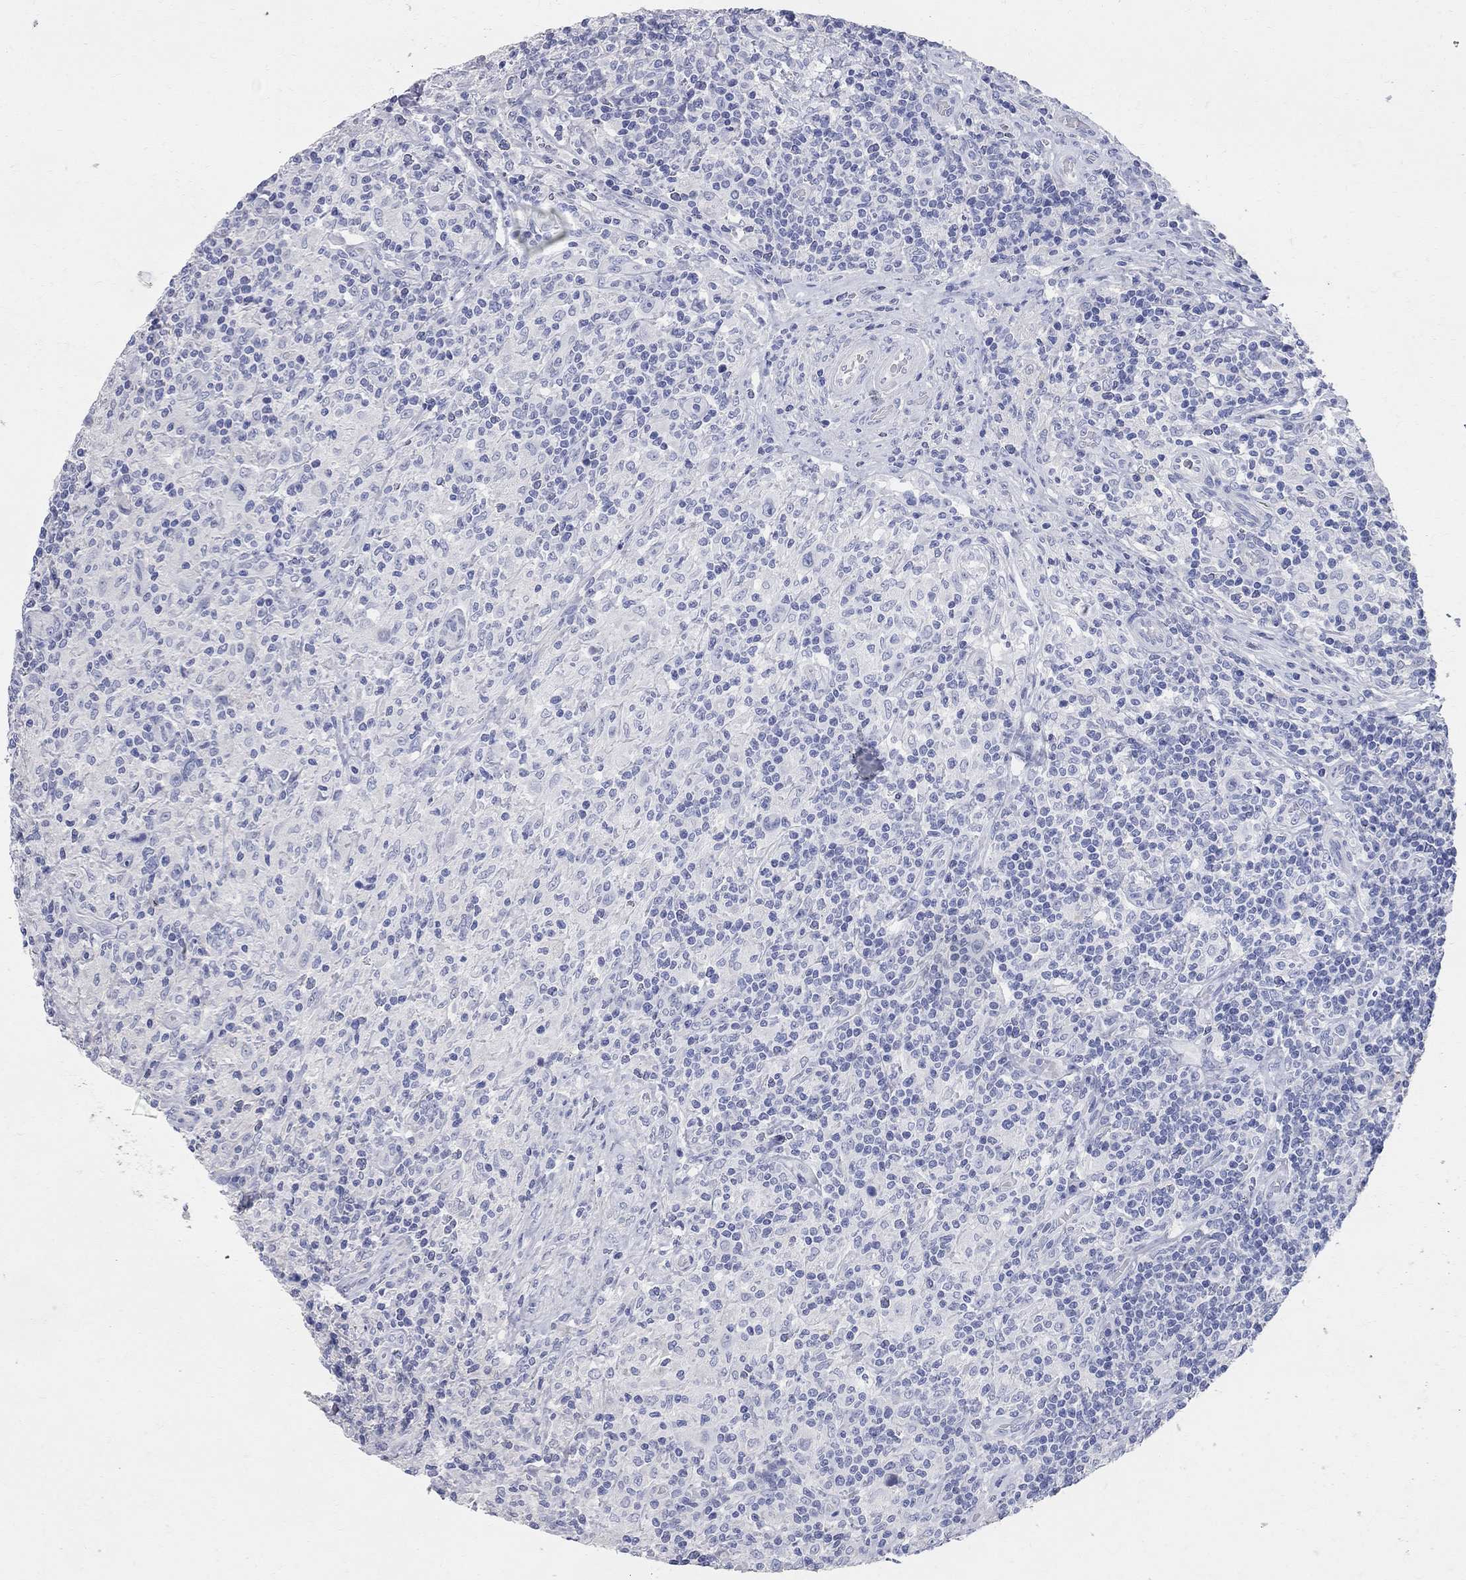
{"staining": {"intensity": "negative", "quantity": "none", "location": "none"}, "tissue": "lymphoma", "cell_type": "Tumor cells", "image_type": "cancer", "snomed": [{"axis": "morphology", "description": "Hodgkin's disease, NOS"}, {"axis": "topography", "description": "Lymph node"}], "caption": "Human Hodgkin's disease stained for a protein using immunohistochemistry (IHC) shows no positivity in tumor cells.", "gene": "AOX1", "patient": {"sex": "male", "age": 70}}